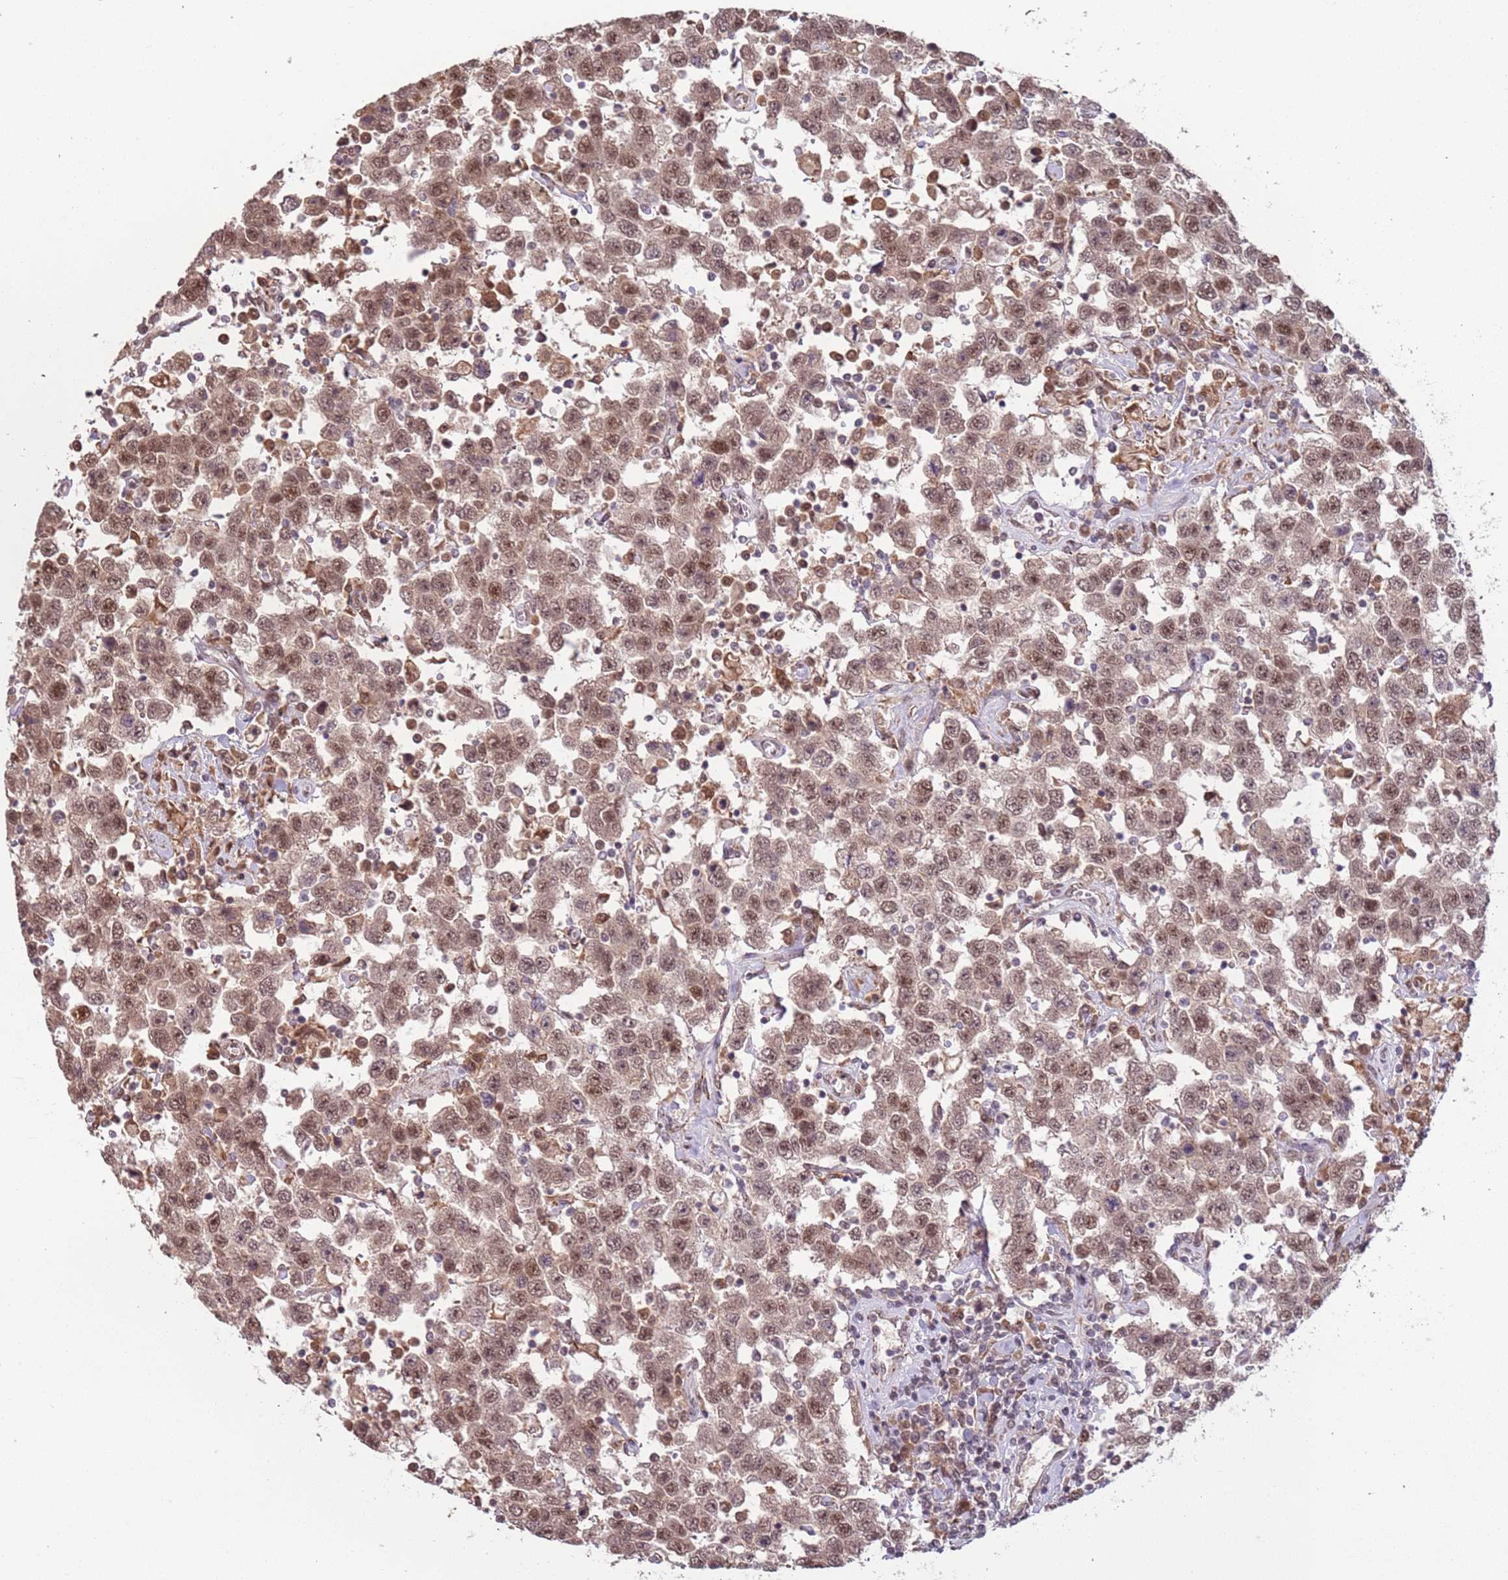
{"staining": {"intensity": "moderate", "quantity": ">75%", "location": "nuclear"}, "tissue": "testis cancer", "cell_type": "Tumor cells", "image_type": "cancer", "snomed": [{"axis": "morphology", "description": "Seminoma, NOS"}, {"axis": "topography", "description": "Testis"}], "caption": "This histopathology image shows testis cancer stained with immunohistochemistry (IHC) to label a protein in brown. The nuclear of tumor cells show moderate positivity for the protein. Nuclei are counter-stained blue.", "gene": "POLR3H", "patient": {"sex": "male", "age": 41}}